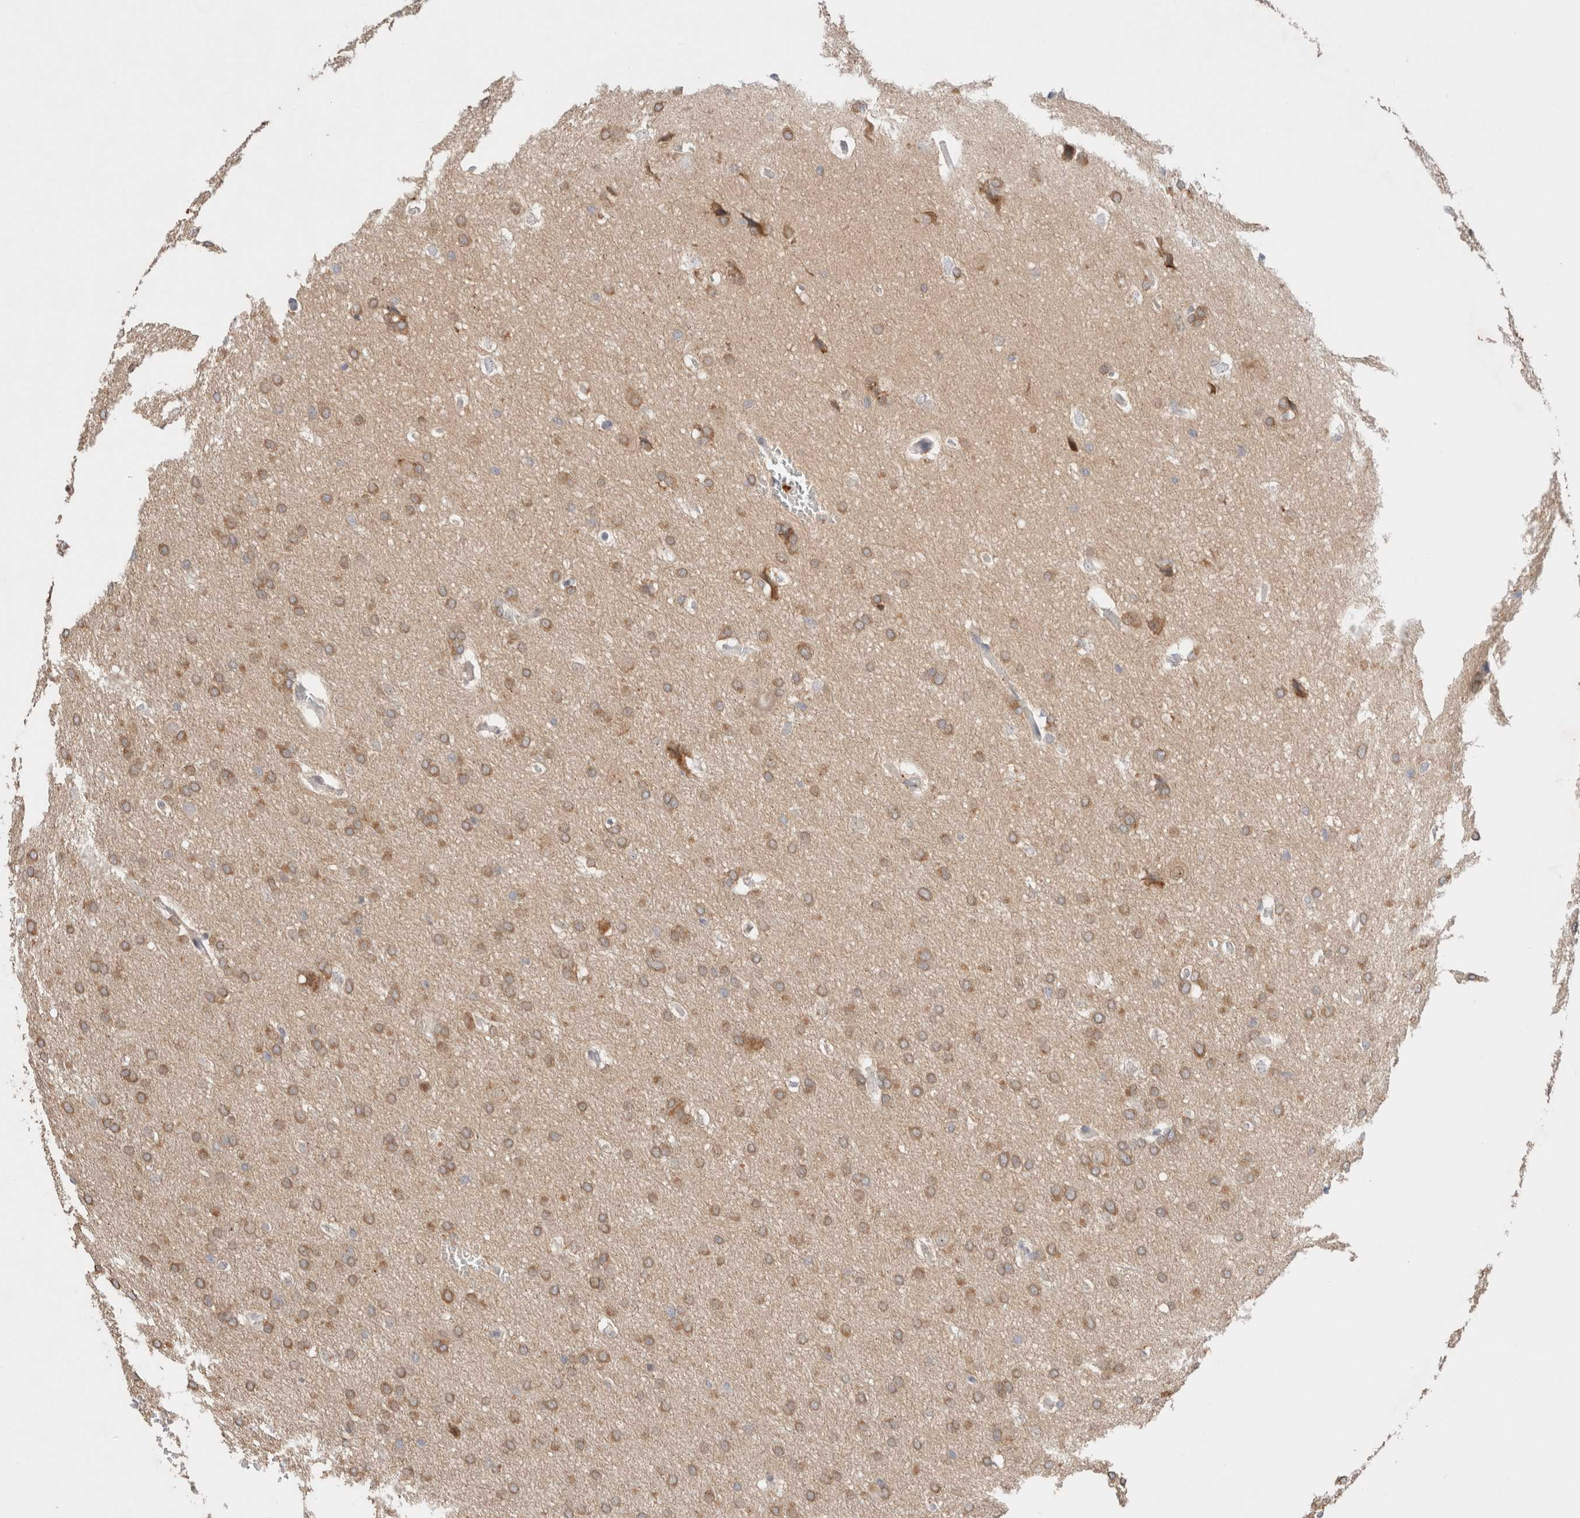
{"staining": {"intensity": "moderate", "quantity": ">75%", "location": "cytoplasmic/membranous"}, "tissue": "glioma", "cell_type": "Tumor cells", "image_type": "cancer", "snomed": [{"axis": "morphology", "description": "Glioma, malignant, Low grade"}, {"axis": "topography", "description": "Brain"}], "caption": "Immunohistochemistry staining of malignant low-grade glioma, which shows medium levels of moderate cytoplasmic/membranous staining in about >75% of tumor cells indicating moderate cytoplasmic/membranous protein positivity. The staining was performed using DAB (brown) for protein detection and nuclei were counterstained in hematoxylin (blue).", "gene": "ERI3", "patient": {"sex": "female", "age": 37}}